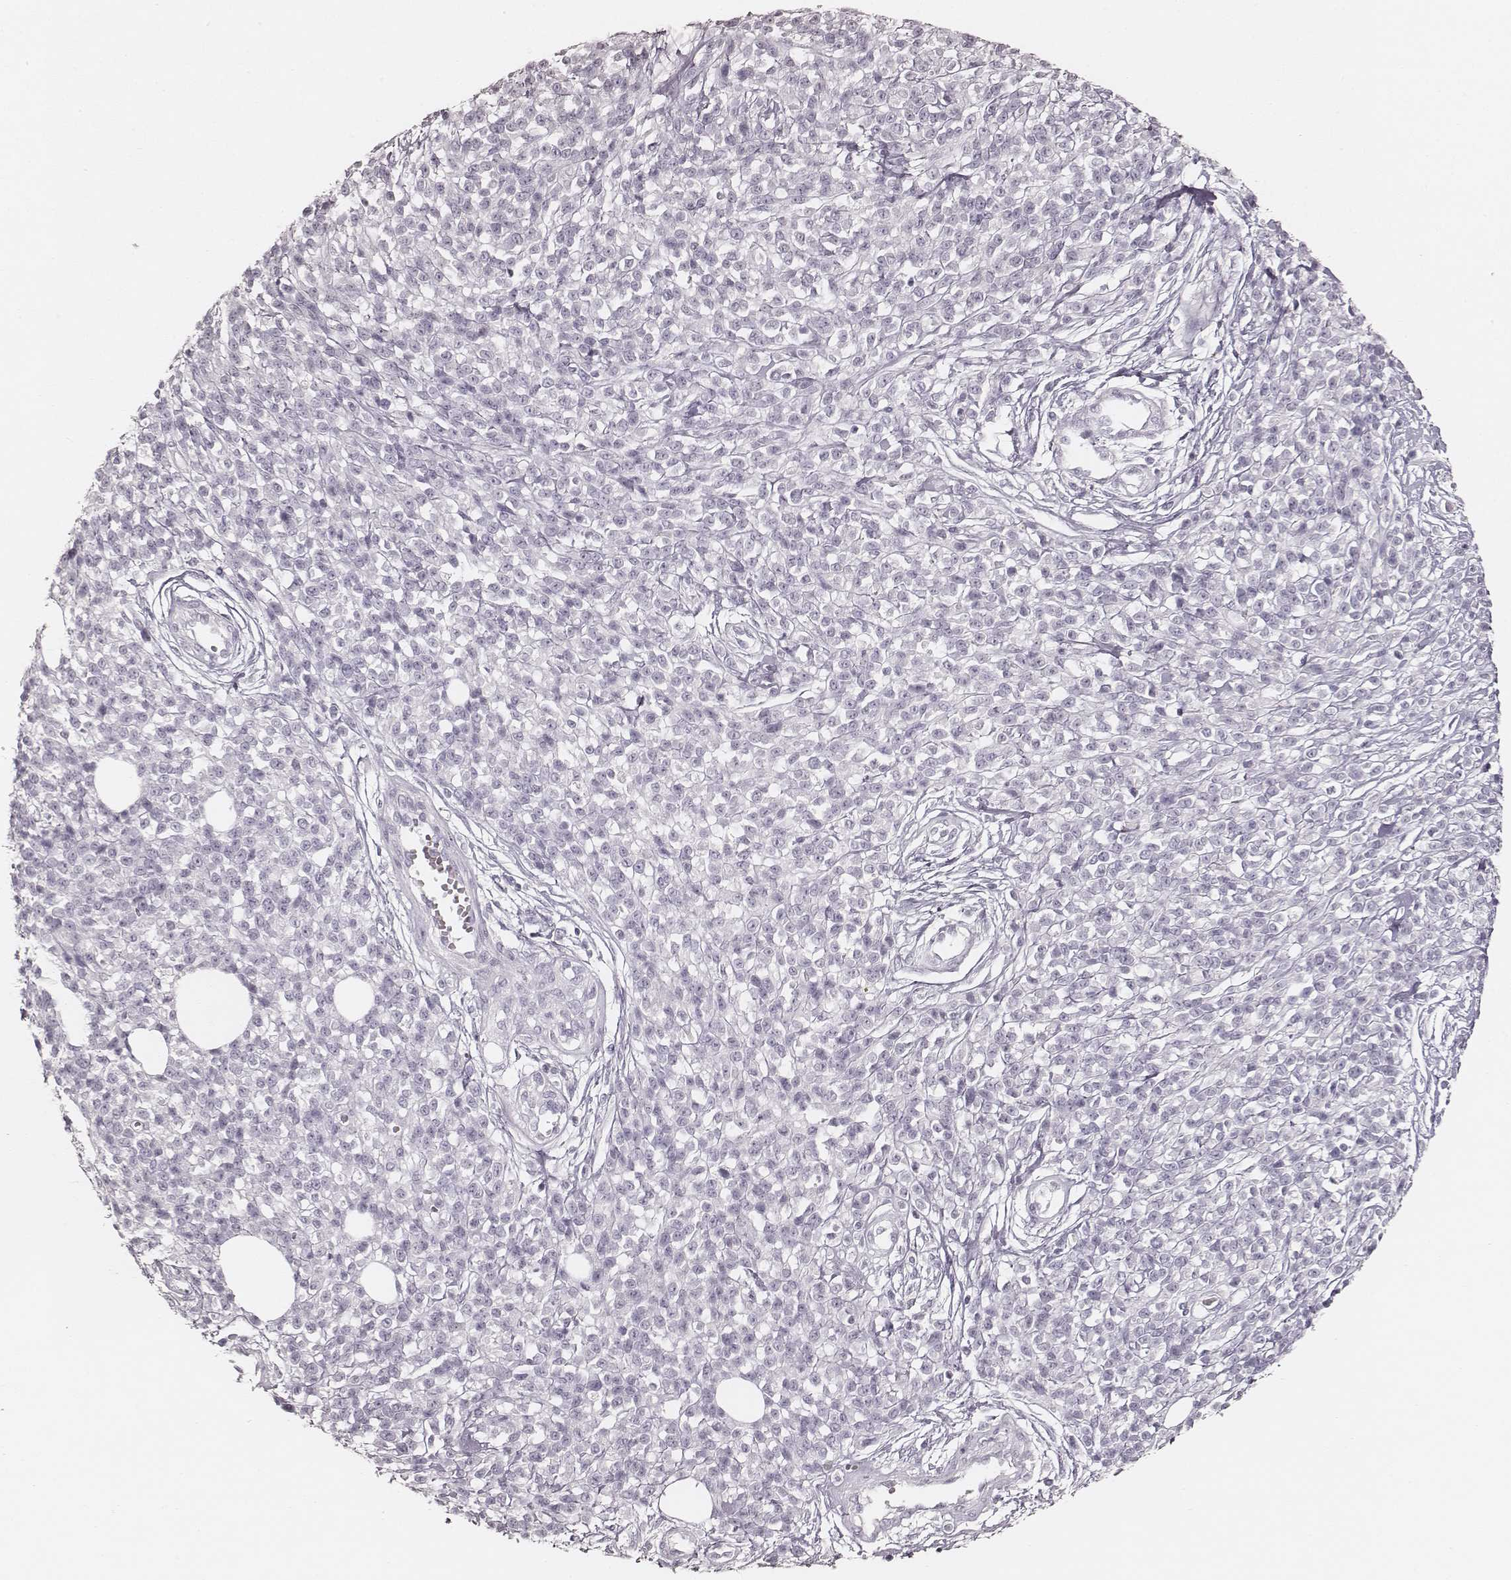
{"staining": {"intensity": "negative", "quantity": "none", "location": "none"}, "tissue": "melanoma", "cell_type": "Tumor cells", "image_type": "cancer", "snomed": [{"axis": "morphology", "description": "Malignant melanoma, NOS"}, {"axis": "topography", "description": "Skin"}, {"axis": "topography", "description": "Skin of trunk"}], "caption": "Immunohistochemical staining of melanoma reveals no significant positivity in tumor cells.", "gene": "KRT26", "patient": {"sex": "male", "age": 74}}